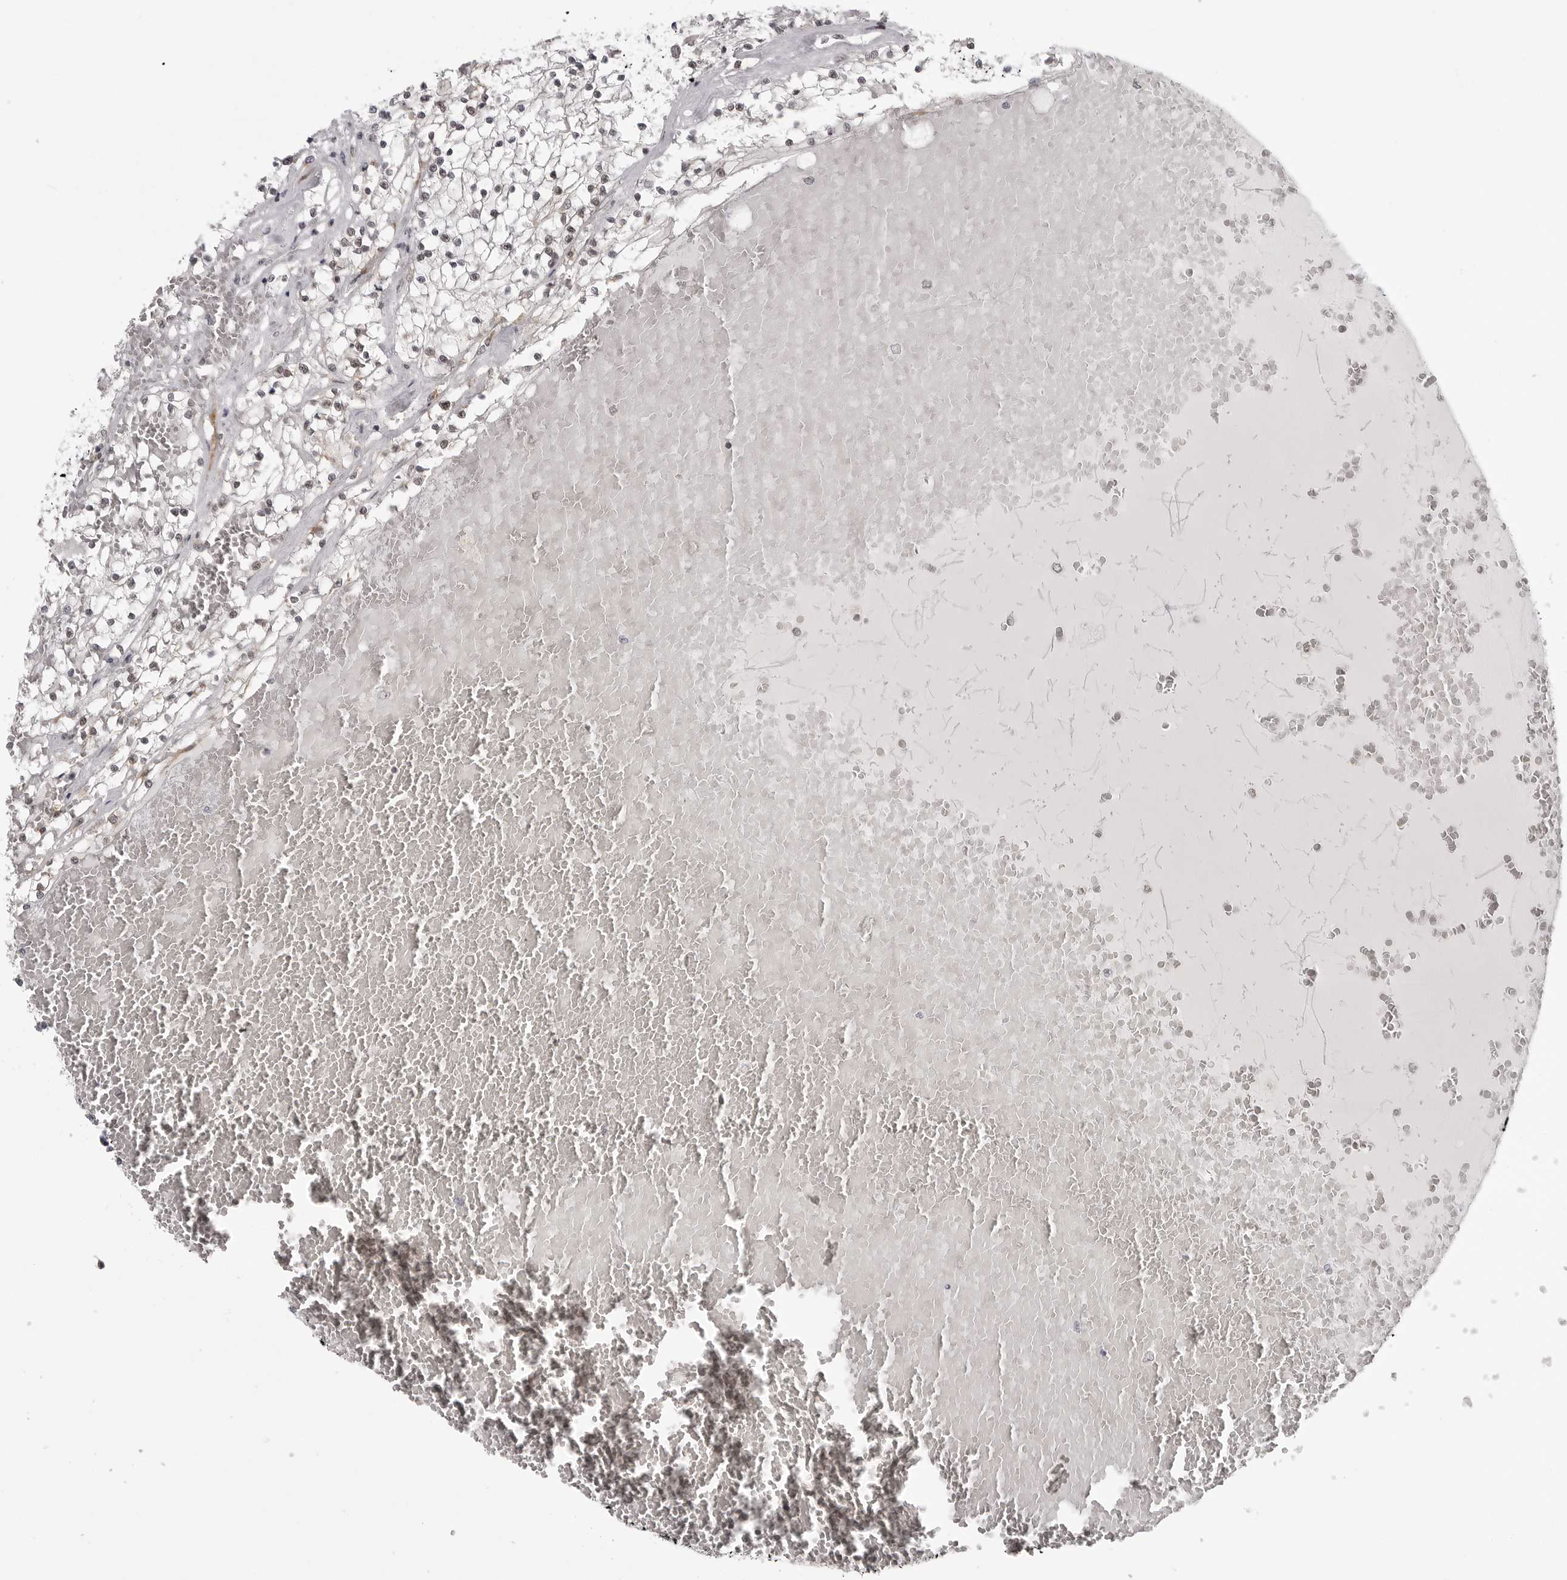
{"staining": {"intensity": "negative", "quantity": "none", "location": "none"}, "tissue": "renal cancer", "cell_type": "Tumor cells", "image_type": "cancer", "snomed": [{"axis": "morphology", "description": "Normal tissue, NOS"}, {"axis": "morphology", "description": "Adenocarcinoma, NOS"}, {"axis": "topography", "description": "Kidney"}], "caption": "IHC histopathology image of renal cancer stained for a protein (brown), which exhibits no expression in tumor cells.", "gene": "PRDM10", "patient": {"sex": "male", "age": 68}}